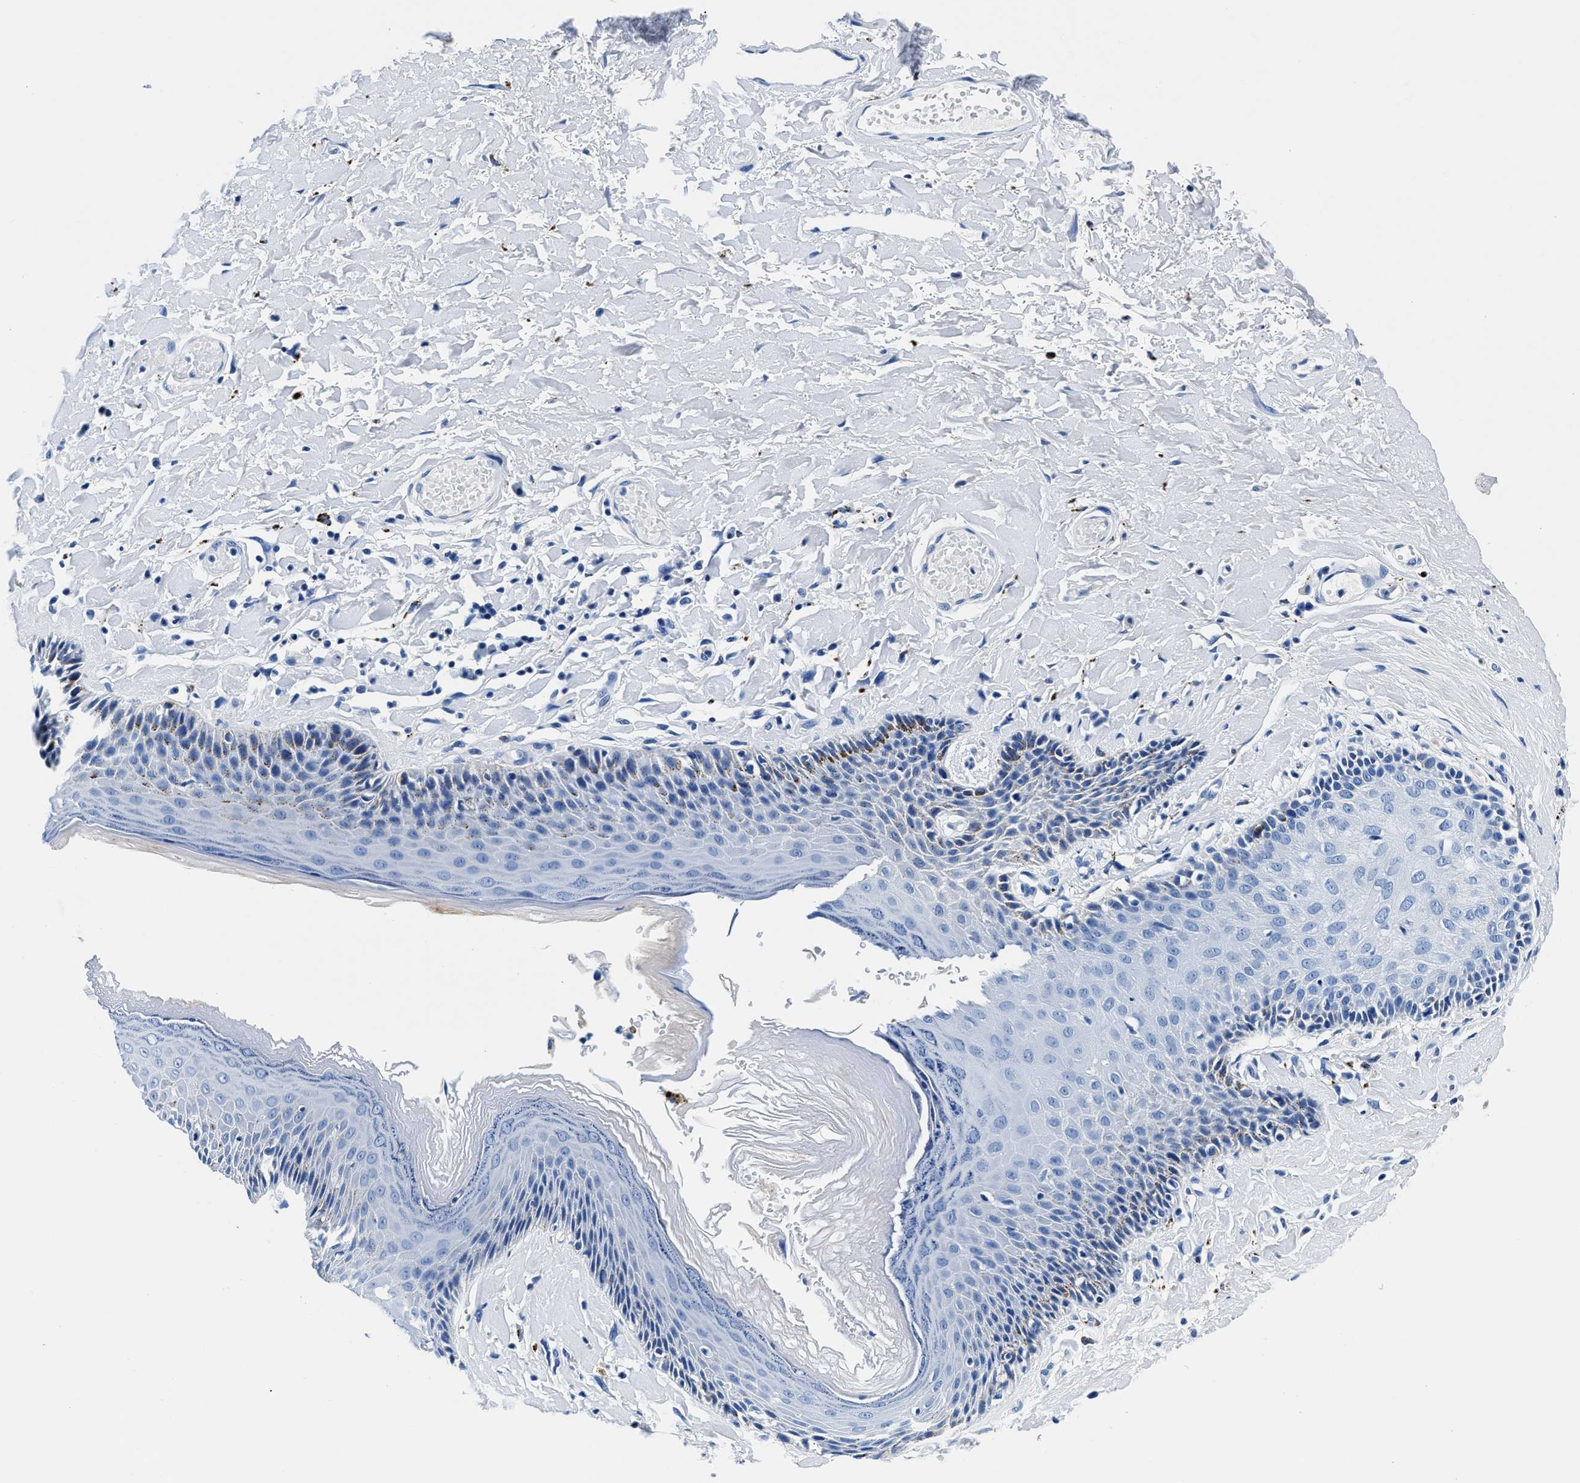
{"staining": {"intensity": "moderate", "quantity": "<25%", "location": "cytoplasmic/membranous"}, "tissue": "skin", "cell_type": "Epidermal cells", "image_type": "normal", "snomed": [{"axis": "morphology", "description": "Normal tissue, NOS"}, {"axis": "topography", "description": "Anal"}], "caption": "Immunohistochemistry image of normal skin: skin stained using immunohistochemistry (IHC) demonstrates low levels of moderate protein expression localized specifically in the cytoplasmic/membranous of epidermal cells, appearing as a cytoplasmic/membranous brown color.", "gene": "OR14K1", "patient": {"sex": "male", "age": 69}}